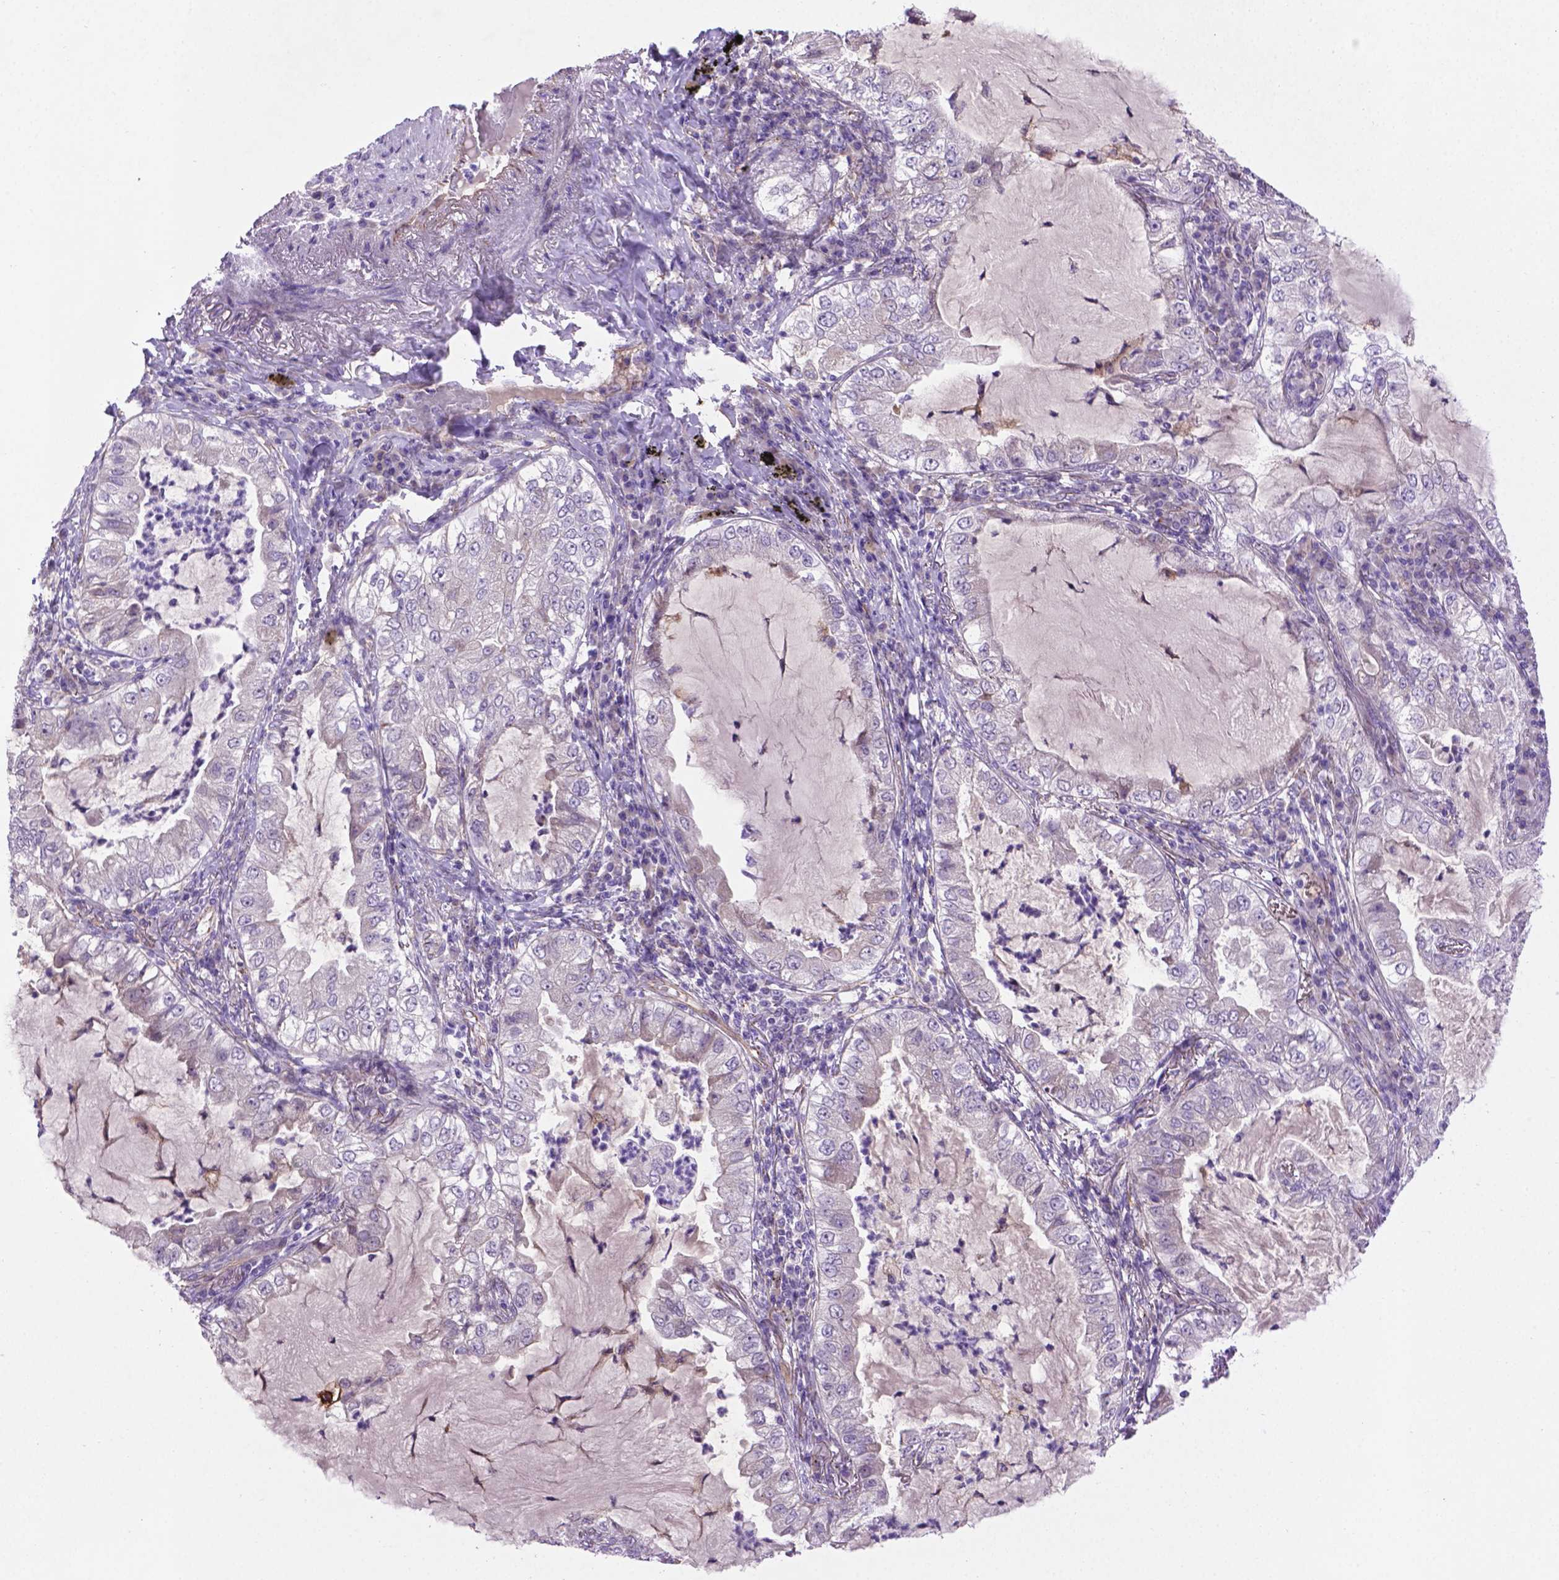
{"staining": {"intensity": "negative", "quantity": "none", "location": "none"}, "tissue": "lung cancer", "cell_type": "Tumor cells", "image_type": "cancer", "snomed": [{"axis": "morphology", "description": "Adenocarcinoma, NOS"}, {"axis": "topography", "description": "Lung"}], "caption": "Immunohistochemical staining of lung adenocarcinoma reveals no significant positivity in tumor cells.", "gene": "CCER2", "patient": {"sex": "female", "age": 73}}